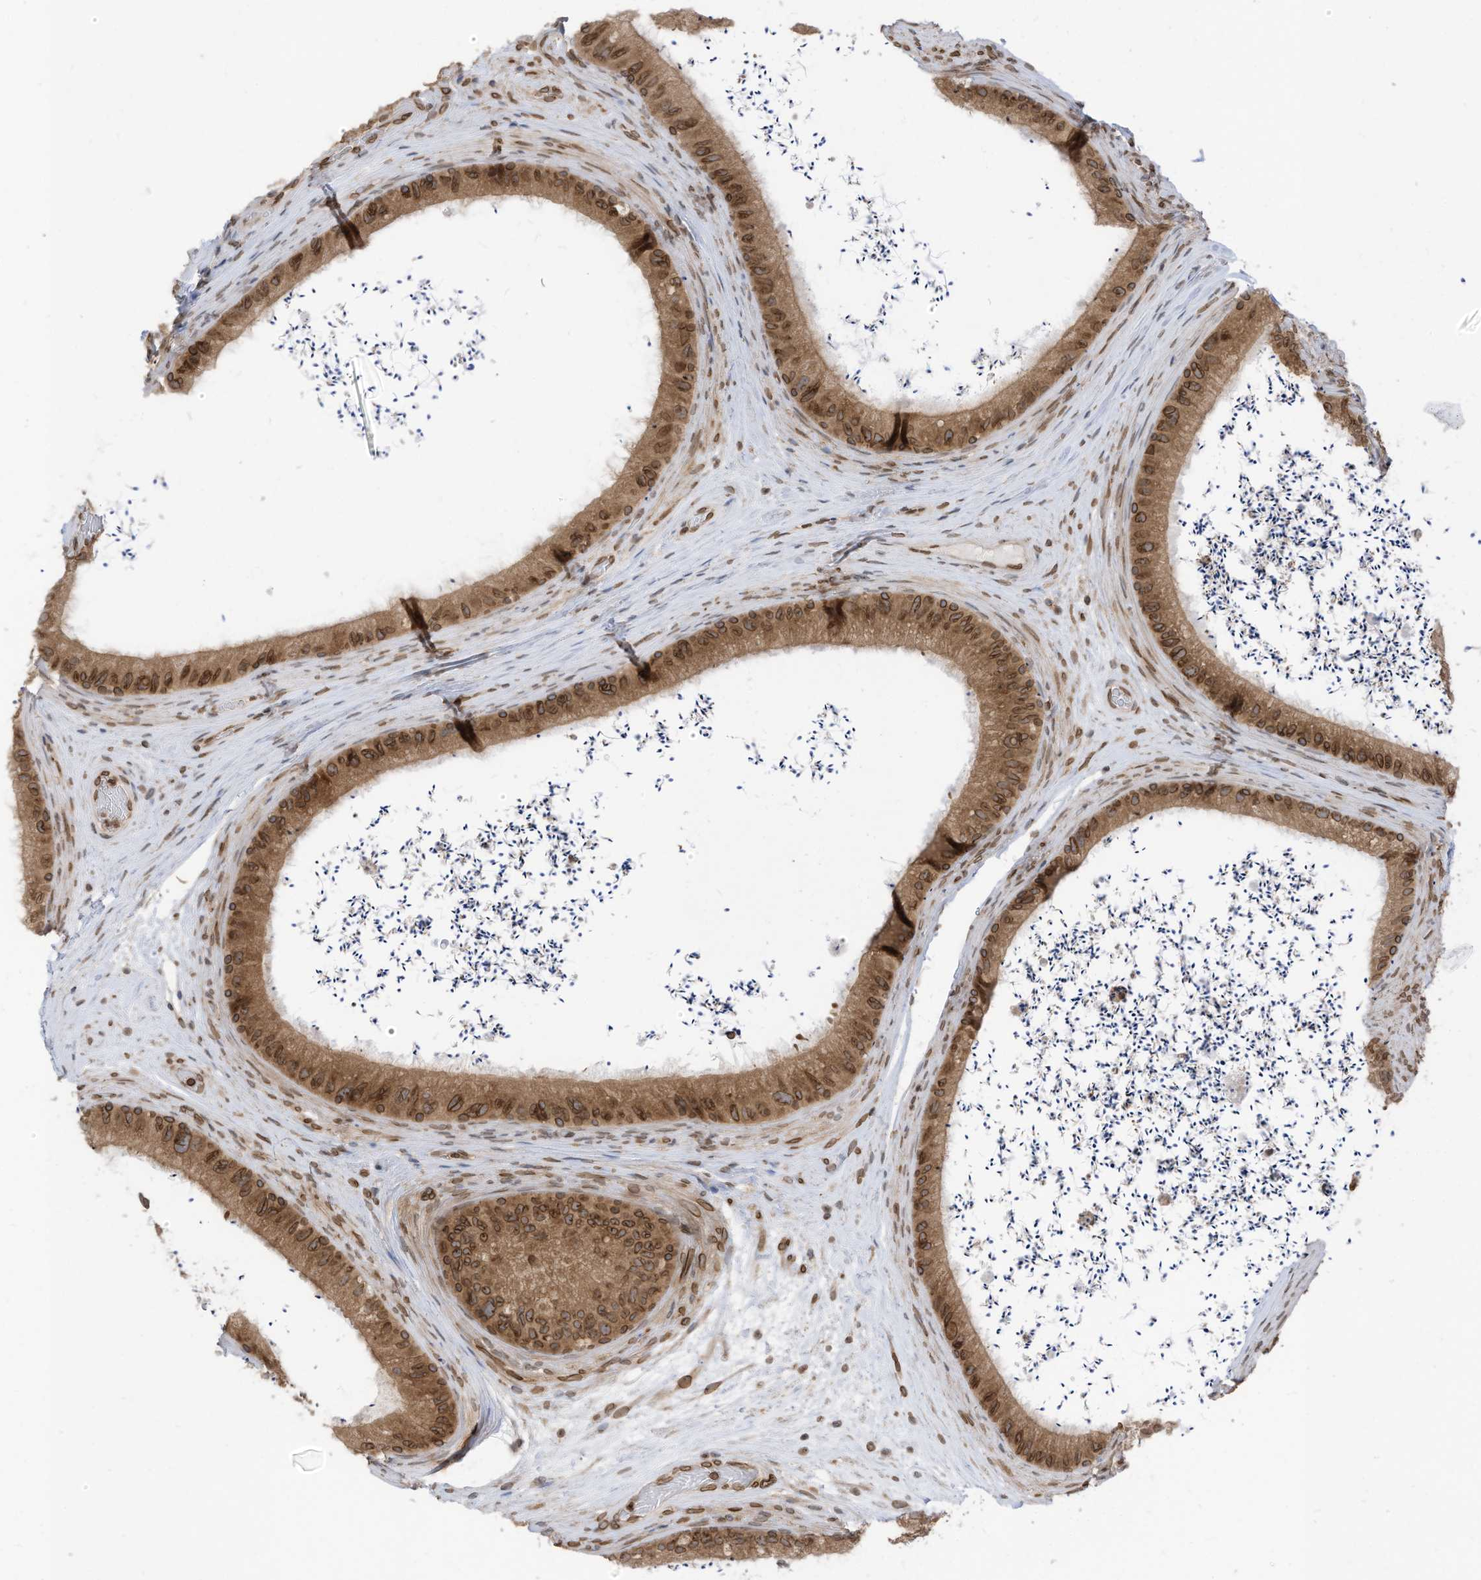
{"staining": {"intensity": "moderate", "quantity": ">75%", "location": "cytoplasmic/membranous,nuclear"}, "tissue": "epididymis", "cell_type": "Glandular cells", "image_type": "normal", "snomed": [{"axis": "morphology", "description": "Normal tissue, NOS"}, {"axis": "topography", "description": "Epididymis, spermatic cord, NOS"}], "caption": "Approximately >75% of glandular cells in unremarkable epididymis exhibit moderate cytoplasmic/membranous,nuclear protein staining as visualized by brown immunohistochemical staining.", "gene": "RABL3", "patient": {"sex": "male", "age": 50}}